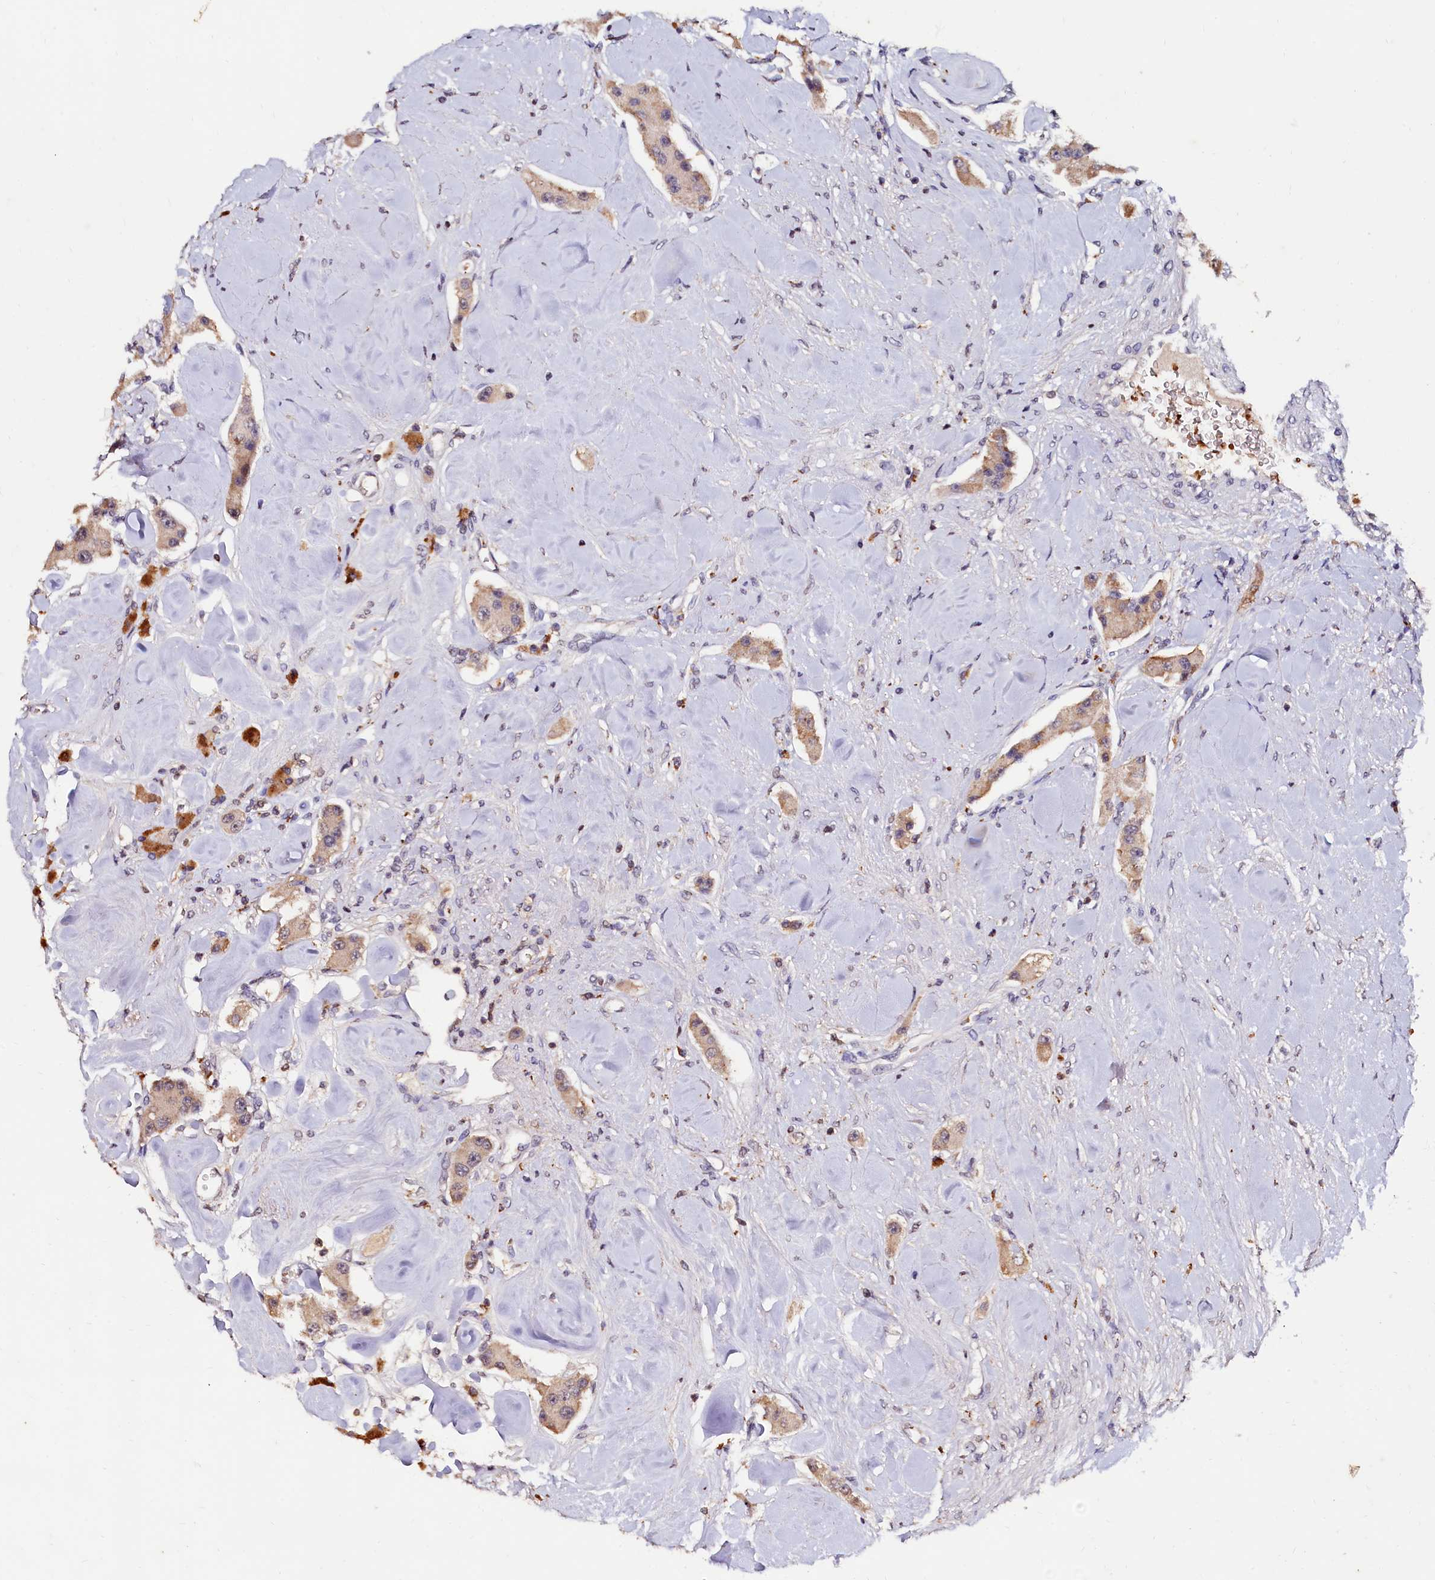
{"staining": {"intensity": "weak", "quantity": "<25%", "location": "cytoplasmic/membranous"}, "tissue": "carcinoid", "cell_type": "Tumor cells", "image_type": "cancer", "snomed": [{"axis": "morphology", "description": "Carcinoid, malignant, NOS"}, {"axis": "topography", "description": "Pancreas"}], "caption": "Image shows no protein staining in tumor cells of malignant carcinoid tissue.", "gene": "CSTPP1", "patient": {"sex": "male", "age": 41}}